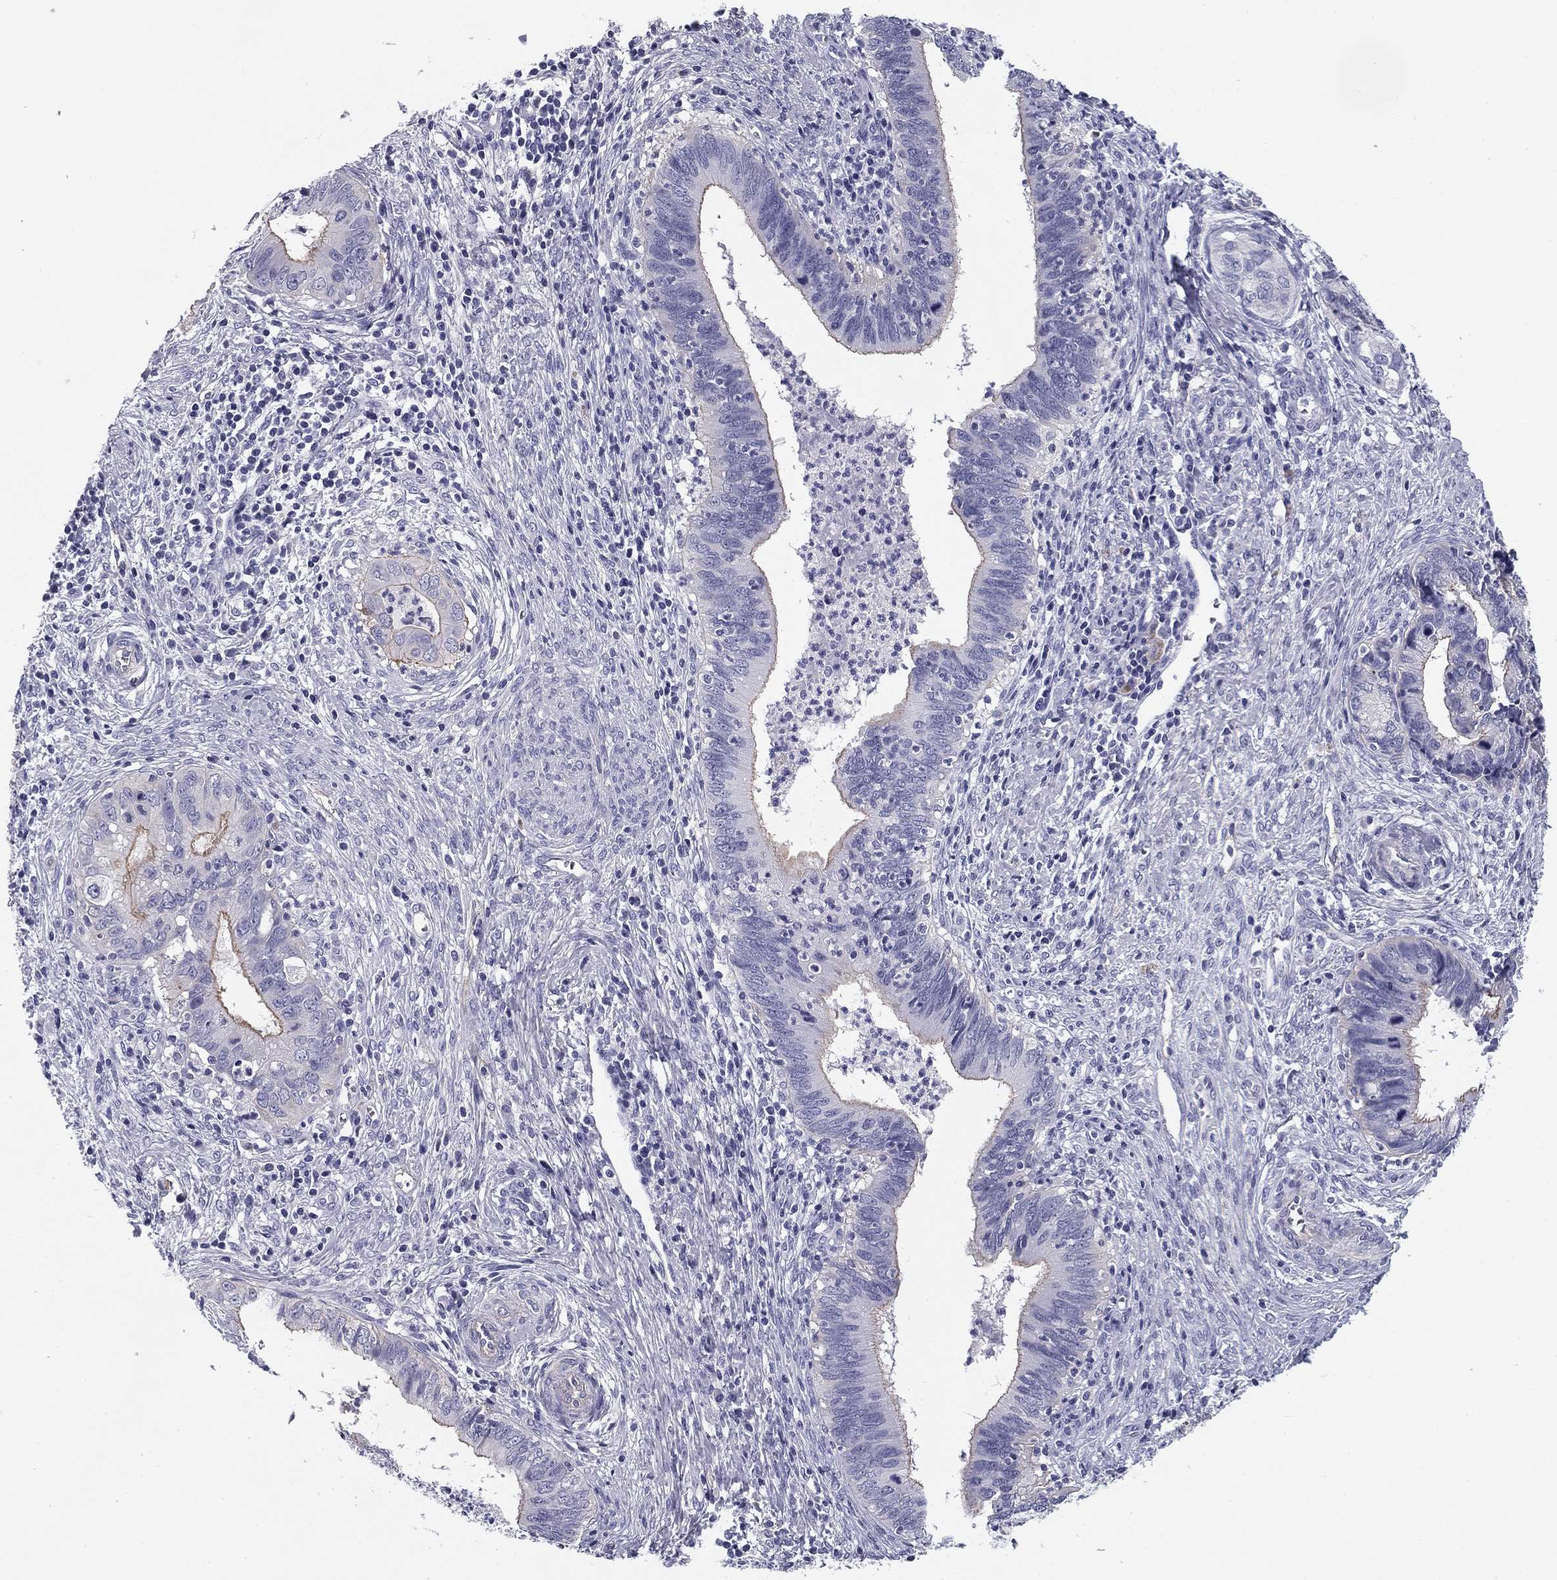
{"staining": {"intensity": "moderate", "quantity": "25%-75%", "location": "cytoplasmic/membranous"}, "tissue": "cervical cancer", "cell_type": "Tumor cells", "image_type": "cancer", "snomed": [{"axis": "morphology", "description": "Adenocarcinoma, NOS"}, {"axis": "topography", "description": "Cervix"}], "caption": "DAB (3,3'-diaminobenzidine) immunohistochemical staining of cervical adenocarcinoma displays moderate cytoplasmic/membranous protein expression in about 25%-75% of tumor cells. (Brightfield microscopy of DAB IHC at high magnification).", "gene": "FLNC", "patient": {"sex": "female", "age": 42}}